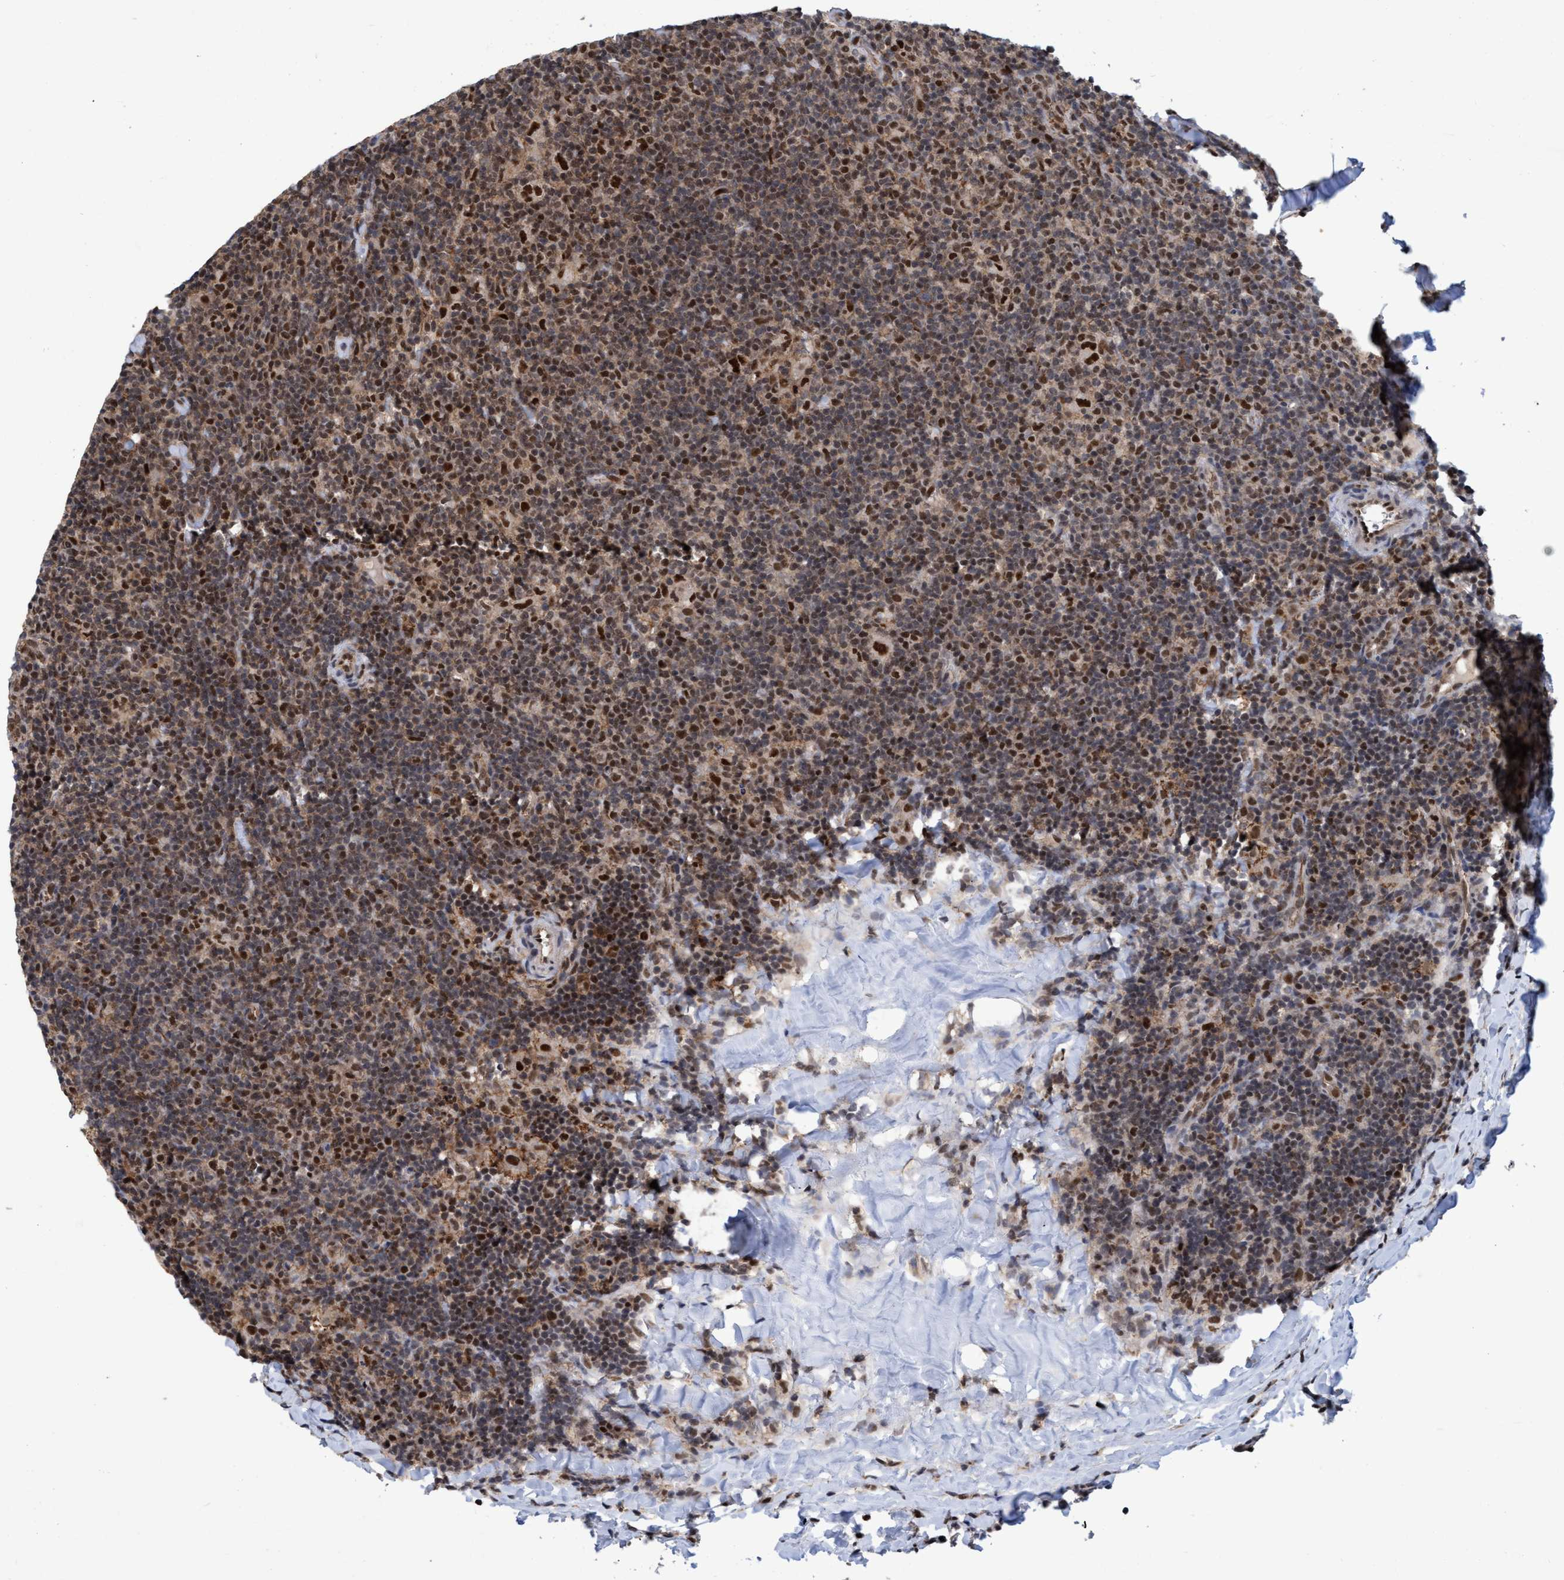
{"staining": {"intensity": "strong", "quantity": ">75%", "location": "nuclear"}, "tissue": "lymphoma", "cell_type": "Tumor cells", "image_type": "cancer", "snomed": [{"axis": "morphology", "description": "Hodgkin's disease, NOS"}, {"axis": "topography", "description": "Lymph node"}], "caption": "DAB immunohistochemical staining of Hodgkin's disease shows strong nuclear protein expression in about >75% of tumor cells.", "gene": "GTF2F1", "patient": {"sex": "female", "age": 57}}